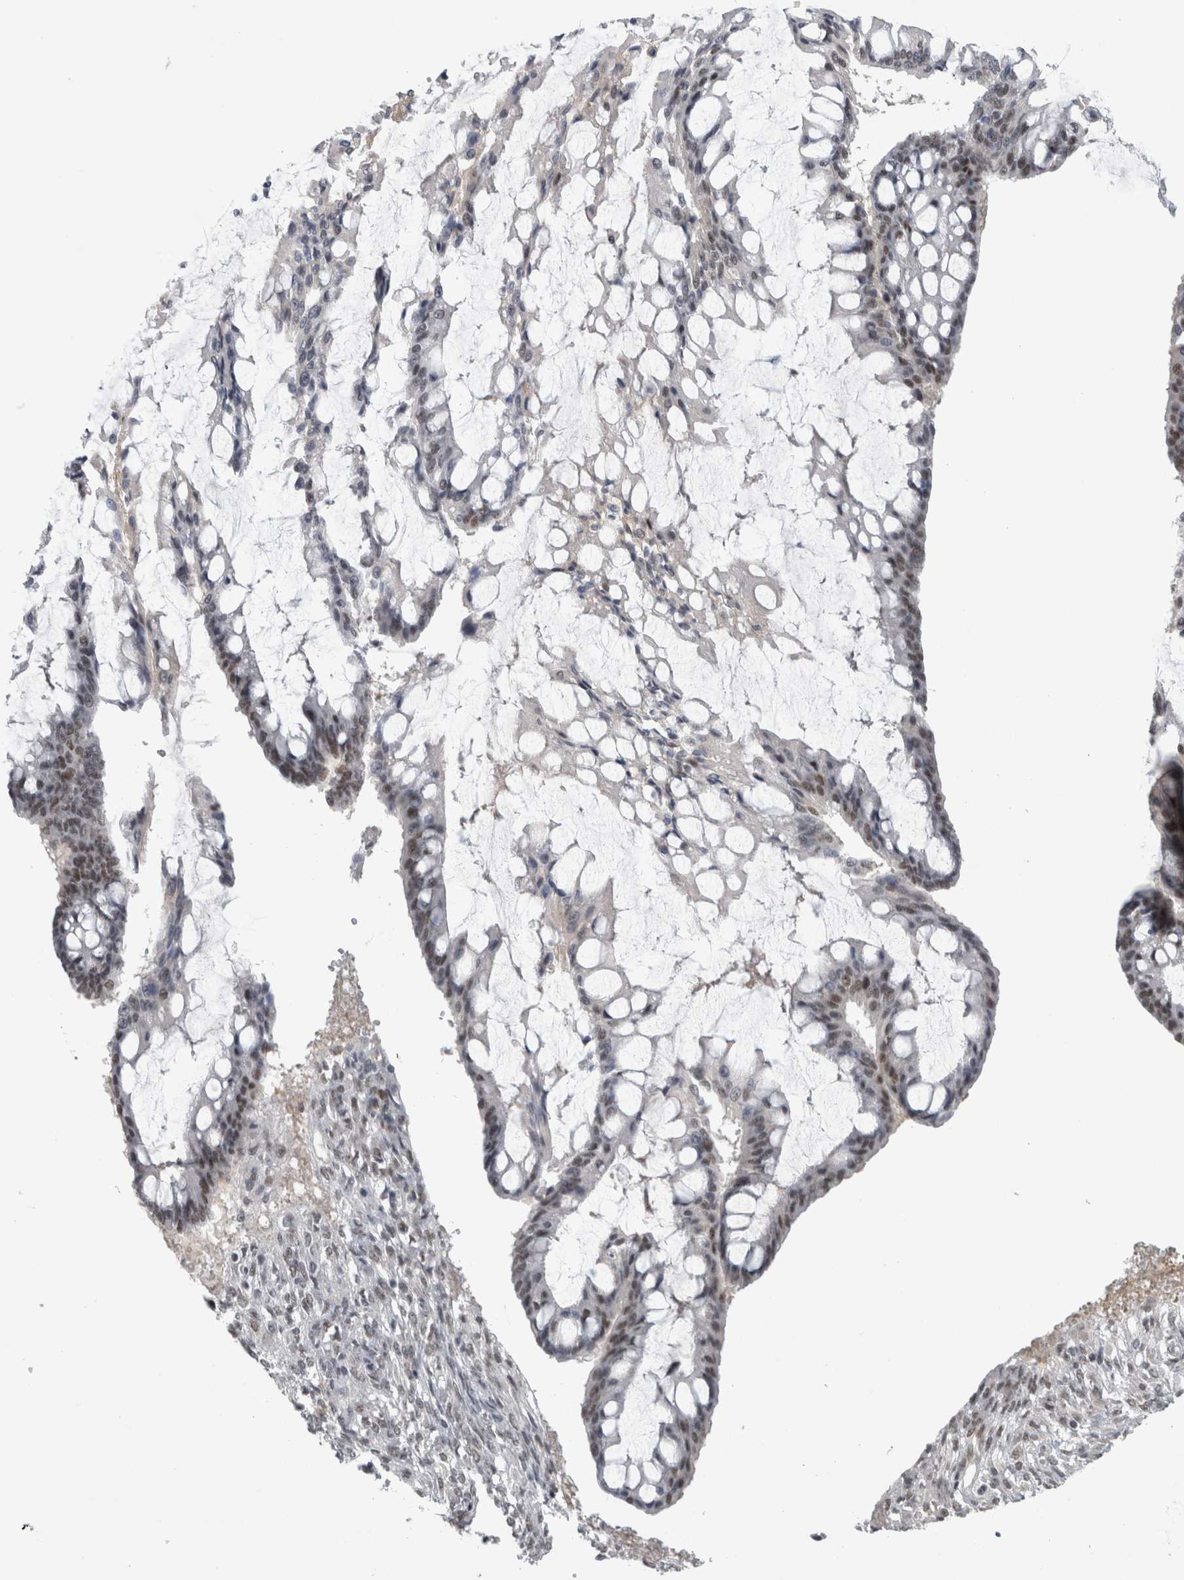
{"staining": {"intensity": "moderate", "quantity": ">75%", "location": "nuclear"}, "tissue": "ovarian cancer", "cell_type": "Tumor cells", "image_type": "cancer", "snomed": [{"axis": "morphology", "description": "Cystadenocarcinoma, mucinous, NOS"}, {"axis": "topography", "description": "Ovary"}], "caption": "A micrograph of human ovarian cancer stained for a protein reveals moderate nuclear brown staining in tumor cells.", "gene": "PSMB2", "patient": {"sex": "female", "age": 73}}